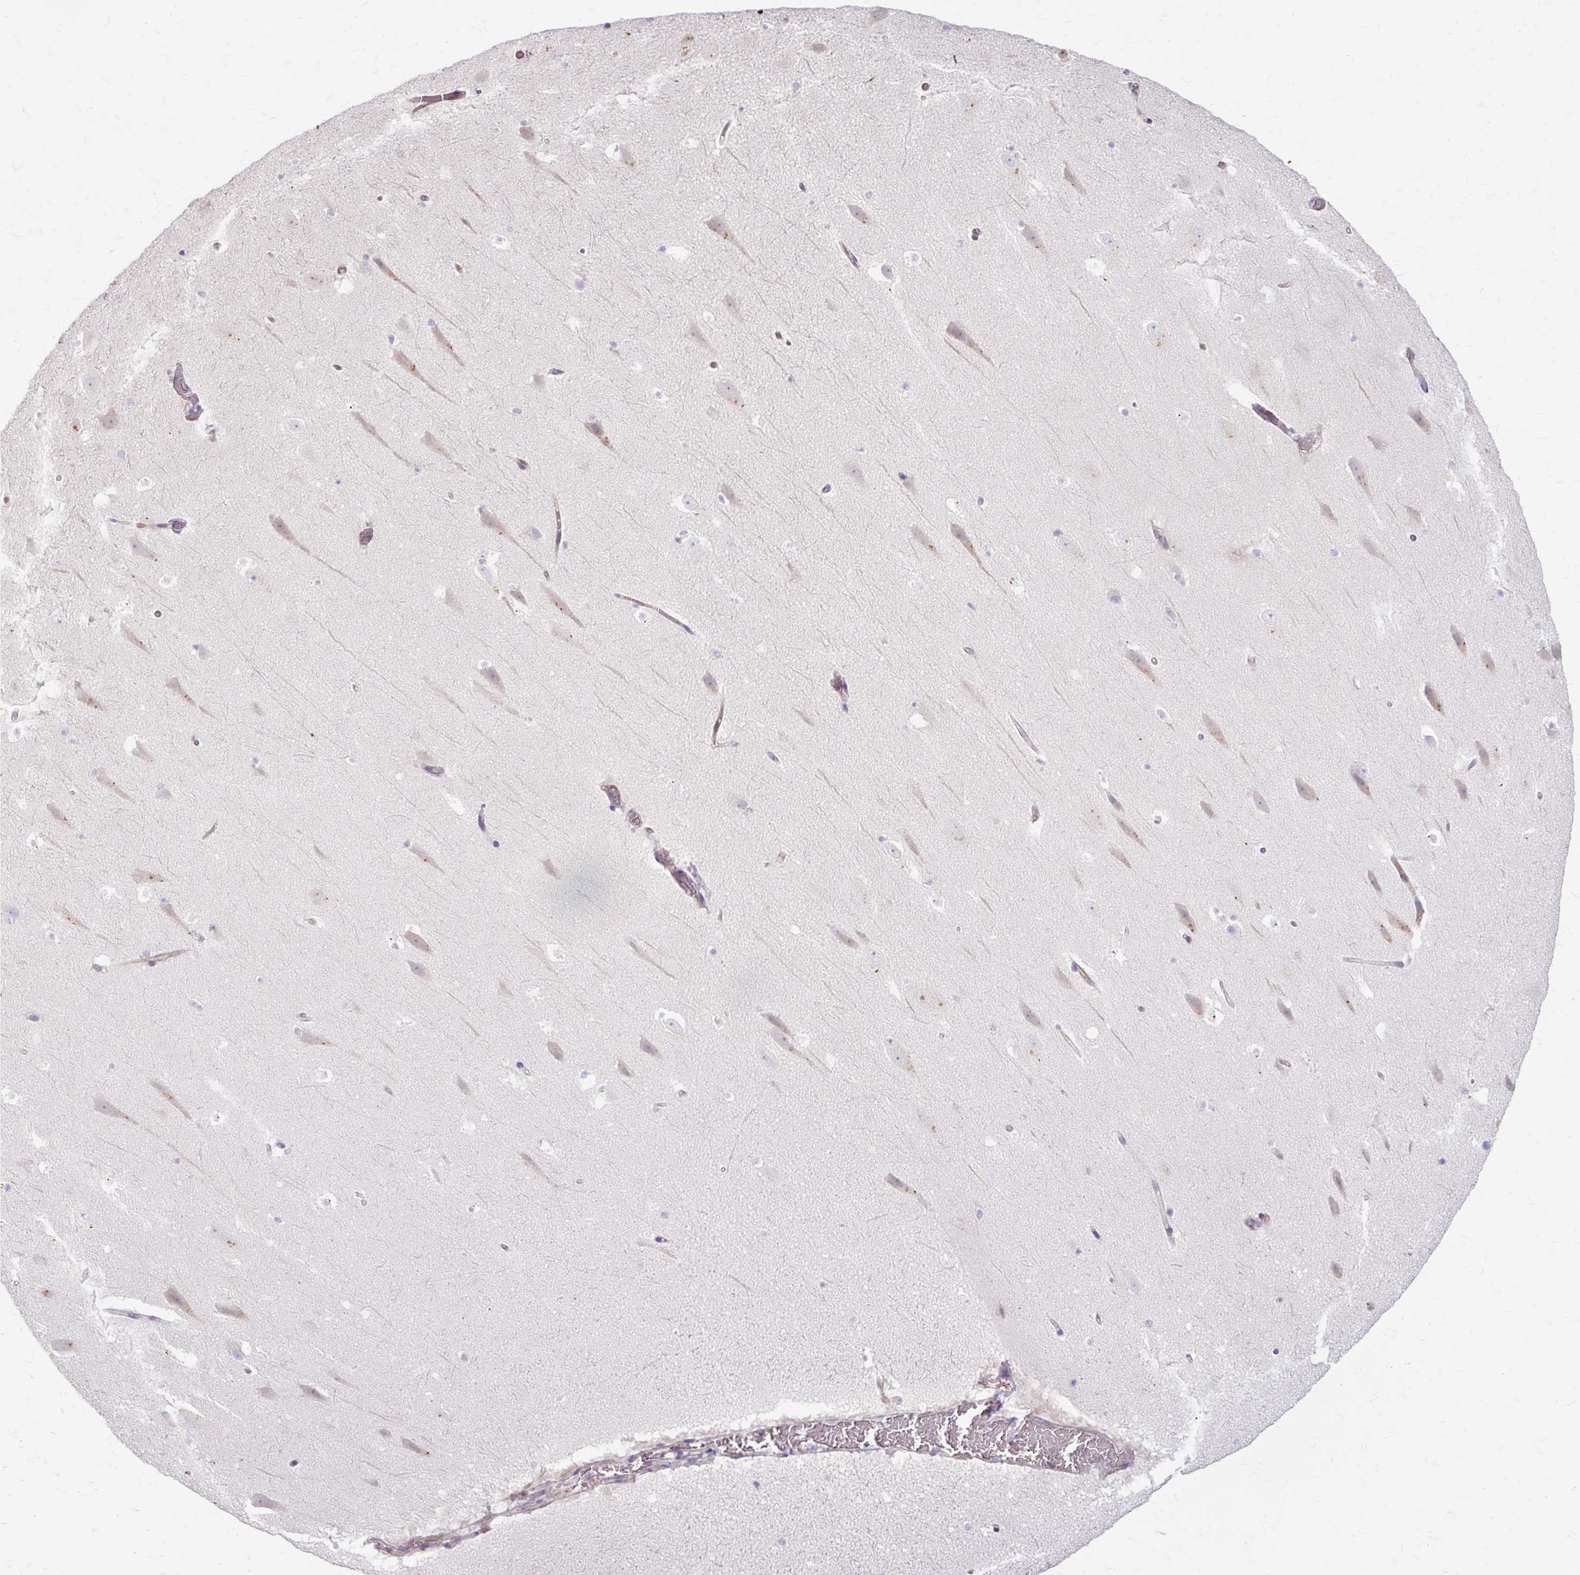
{"staining": {"intensity": "negative", "quantity": "none", "location": "none"}, "tissue": "hippocampus", "cell_type": "Glial cells", "image_type": "normal", "snomed": [{"axis": "morphology", "description": "Normal tissue, NOS"}, {"axis": "topography", "description": "Hippocampus"}], "caption": "IHC of benign hippocampus demonstrates no staining in glial cells. Nuclei are stained in blue.", "gene": "USHBP1", "patient": {"sex": "male", "age": 37}}